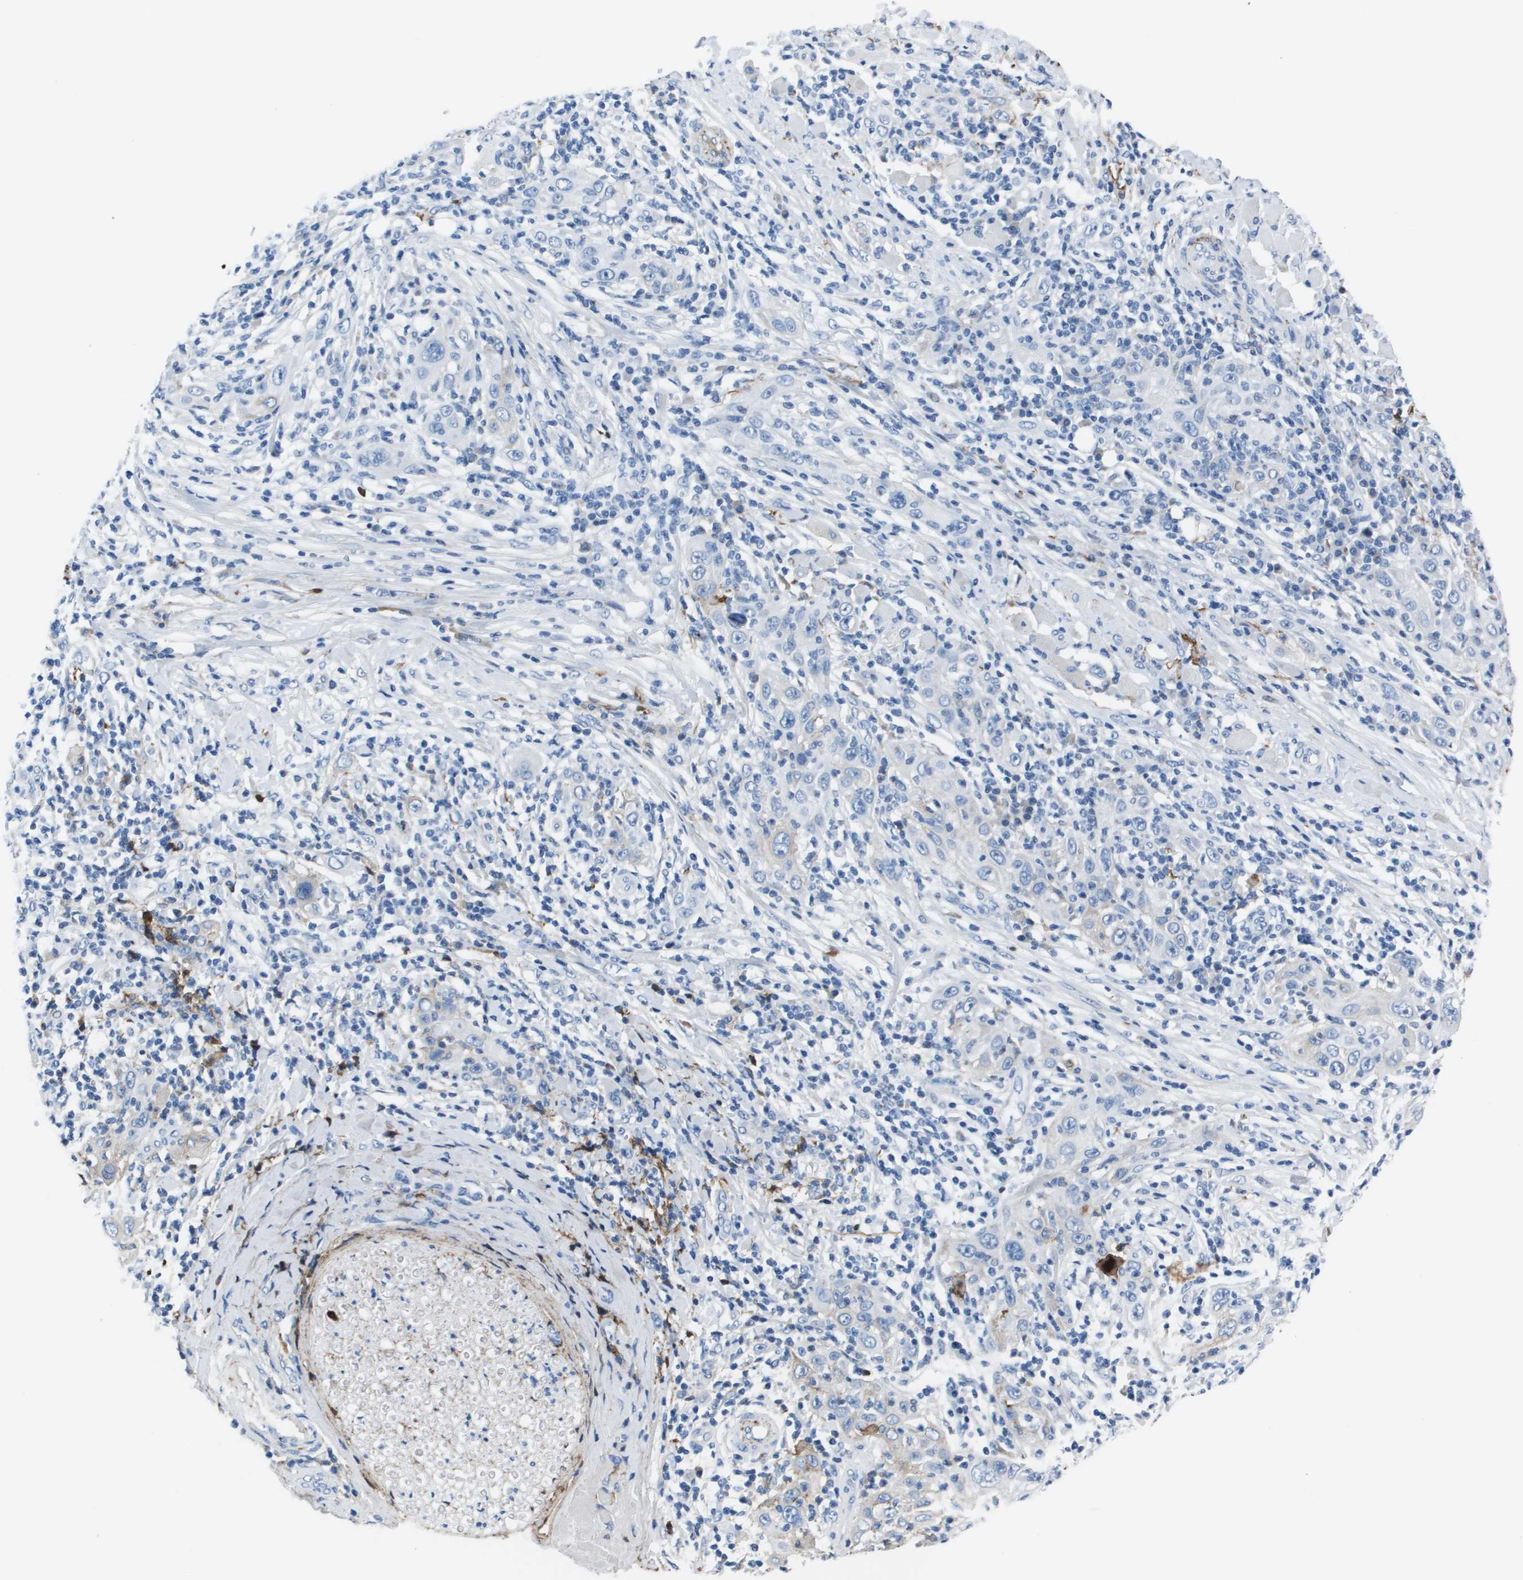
{"staining": {"intensity": "negative", "quantity": "none", "location": "none"}, "tissue": "skin cancer", "cell_type": "Tumor cells", "image_type": "cancer", "snomed": [{"axis": "morphology", "description": "Squamous cell carcinoma, NOS"}, {"axis": "topography", "description": "Skin"}], "caption": "High power microscopy image of an immunohistochemistry (IHC) histopathology image of skin squamous cell carcinoma, revealing no significant positivity in tumor cells. (DAB immunohistochemistry (IHC), high magnification).", "gene": "VTN", "patient": {"sex": "female", "age": 88}}